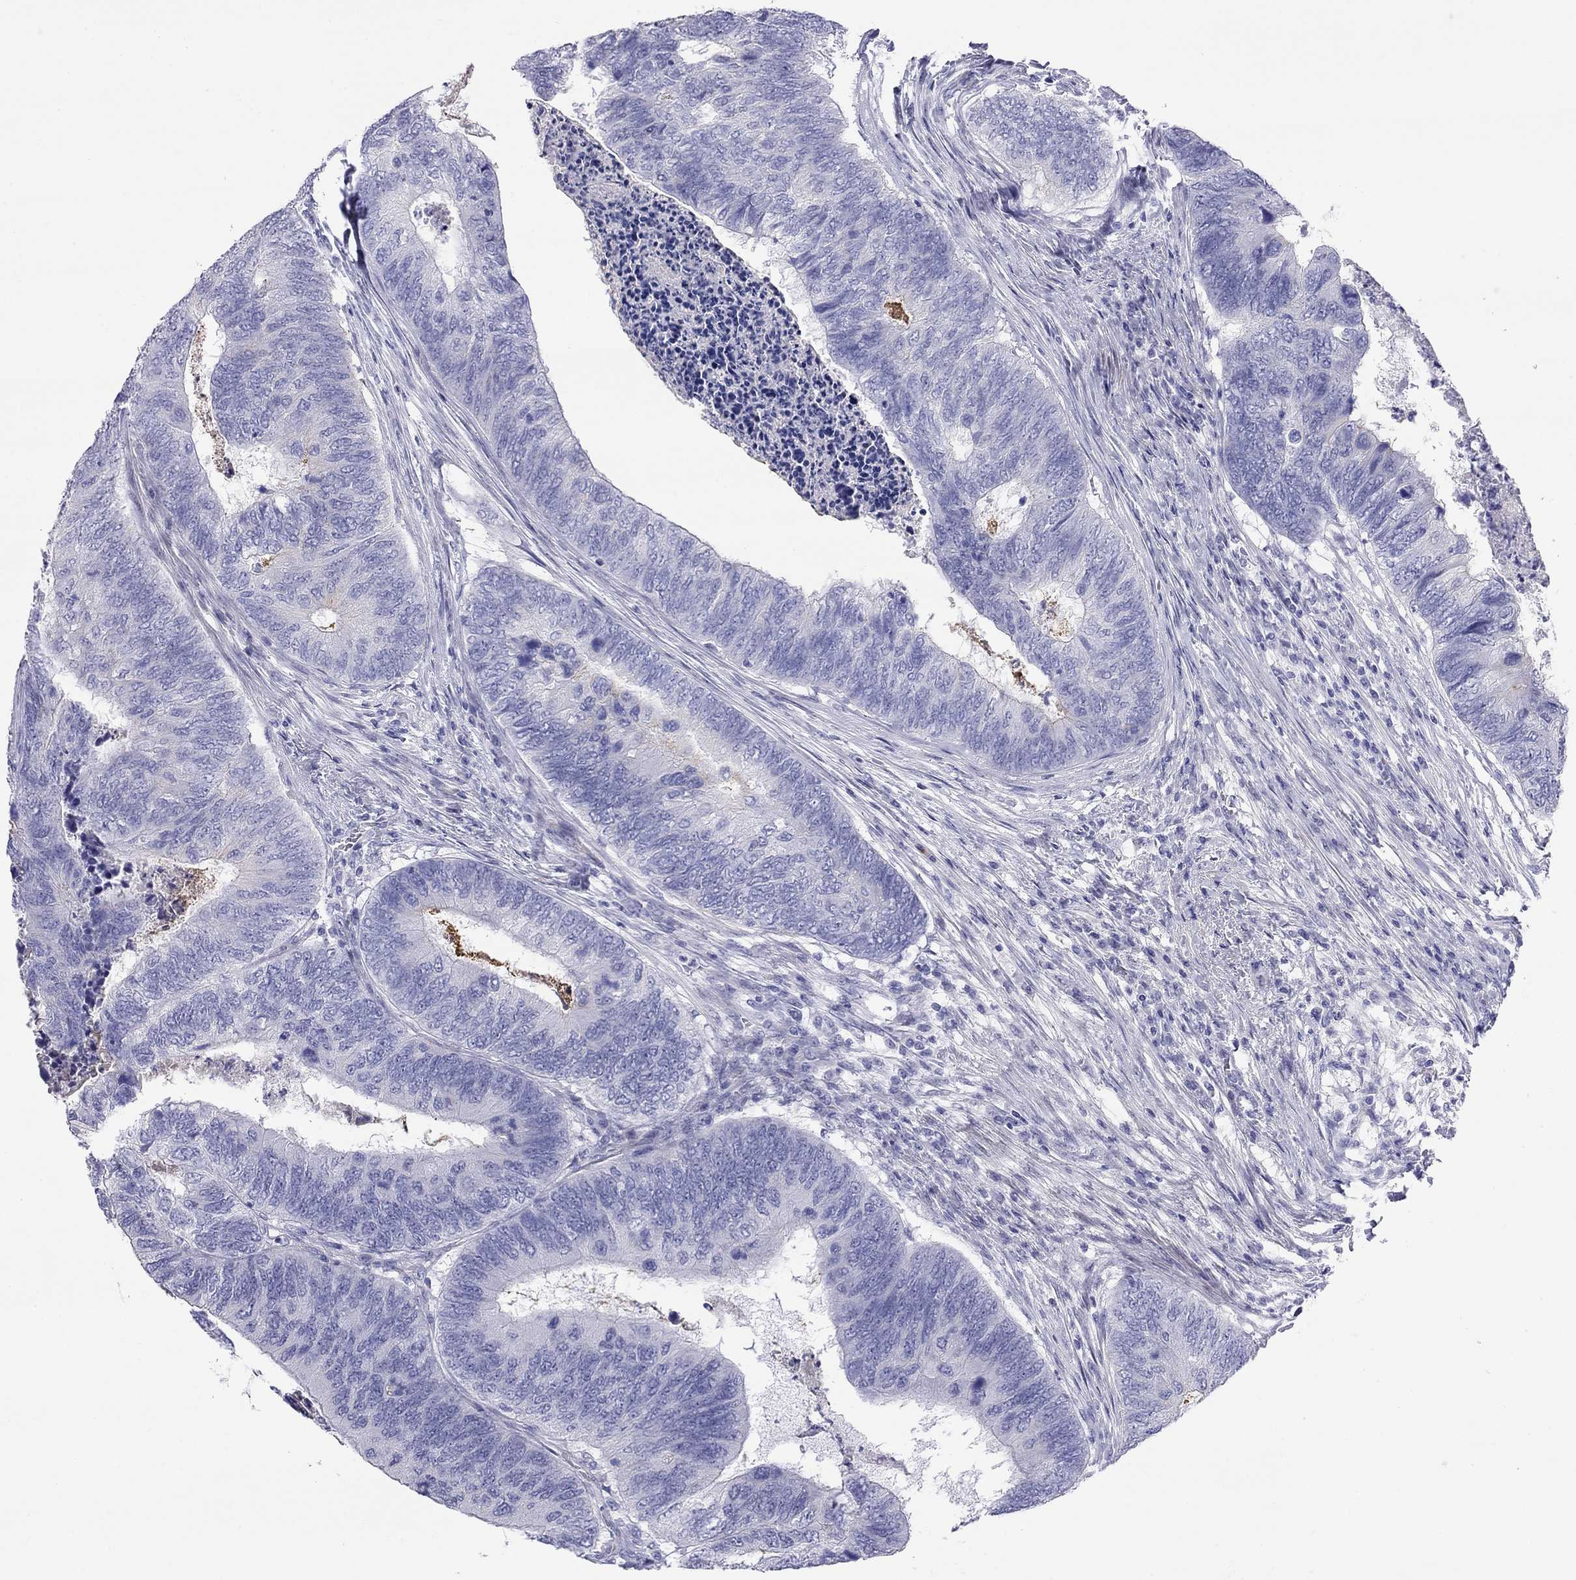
{"staining": {"intensity": "negative", "quantity": "none", "location": "none"}, "tissue": "colorectal cancer", "cell_type": "Tumor cells", "image_type": "cancer", "snomed": [{"axis": "morphology", "description": "Adenocarcinoma, NOS"}, {"axis": "topography", "description": "Colon"}], "caption": "An IHC image of colorectal adenocarcinoma is shown. There is no staining in tumor cells of colorectal adenocarcinoma. The staining was performed using DAB to visualize the protein expression in brown, while the nuclei were stained in blue with hematoxylin (Magnification: 20x).", "gene": "CMYA5", "patient": {"sex": "female", "age": 67}}